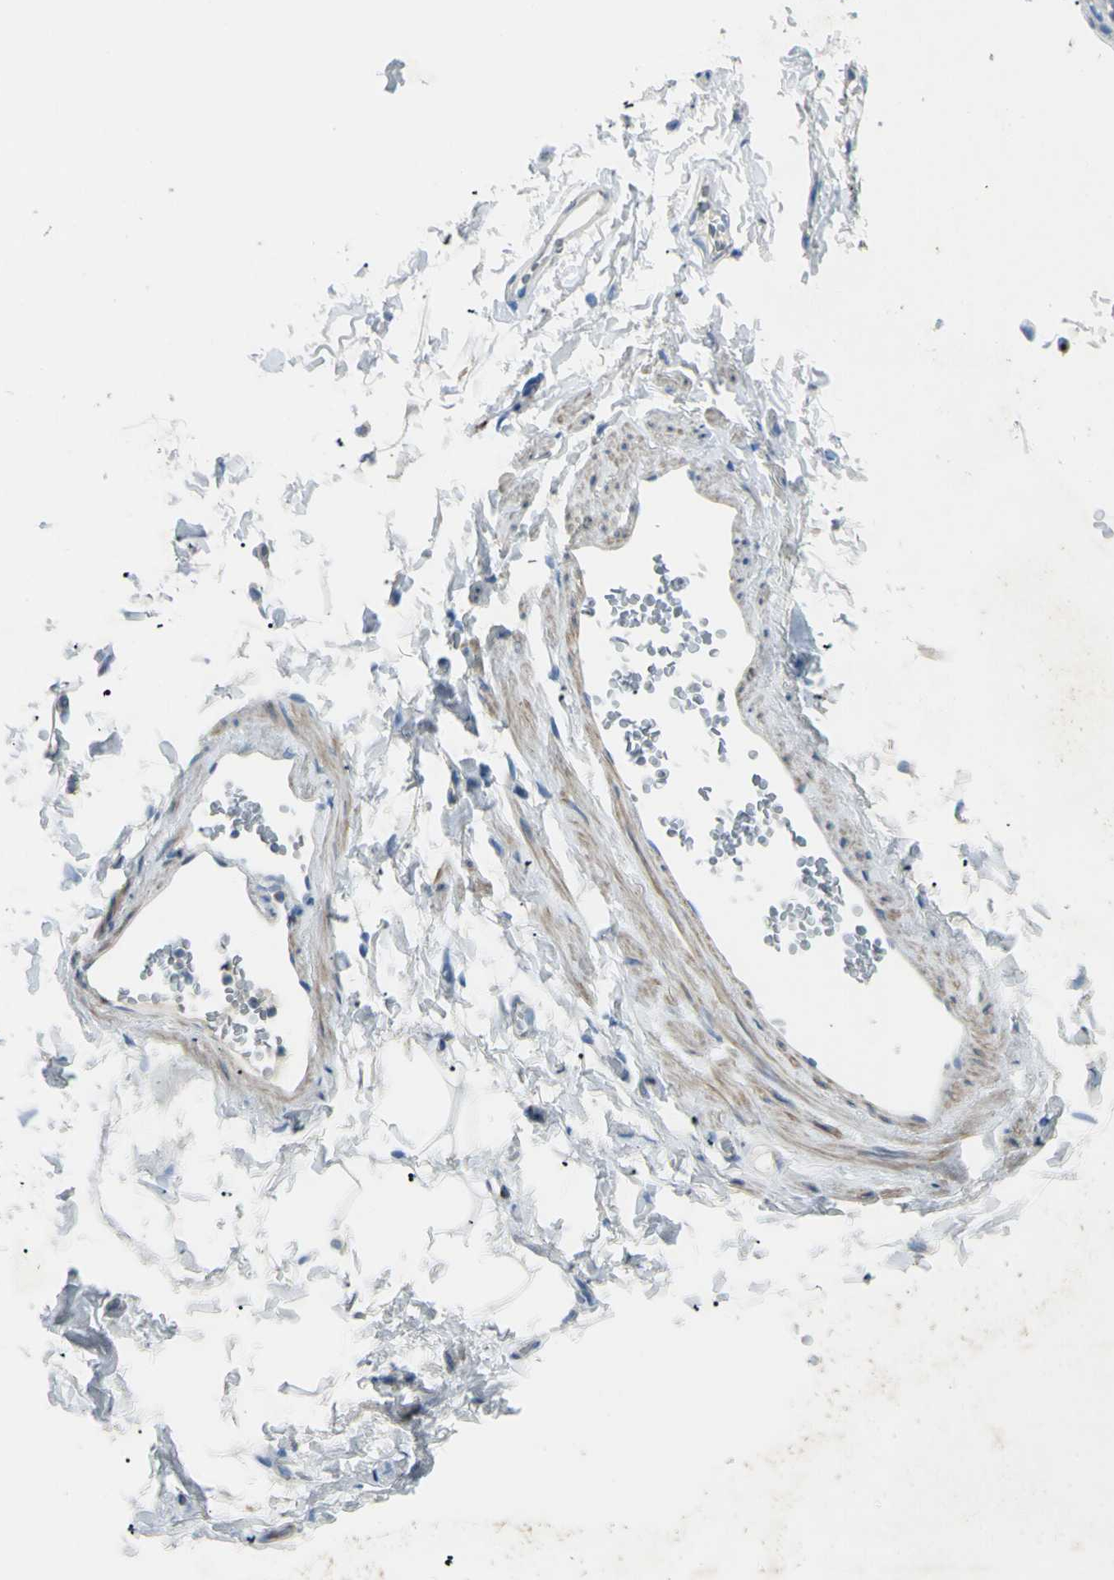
{"staining": {"intensity": "negative", "quantity": "none", "location": "none"}, "tissue": "adipose tissue", "cell_type": "Adipocytes", "image_type": "normal", "snomed": [{"axis": "morphology", "description": "Normal tissue, NOS"}, {"axis": "topography", "description": "Cartilage tissue"}, {"axis": "topography", "description": "Bronchus"}], "caption": "This is an immunohistochemistry histopathology image of normal adipose tissue. There is no expression in adipocytes.", "gene": "B4GALT3", "patient": {"sex": "female", "age": 73}}